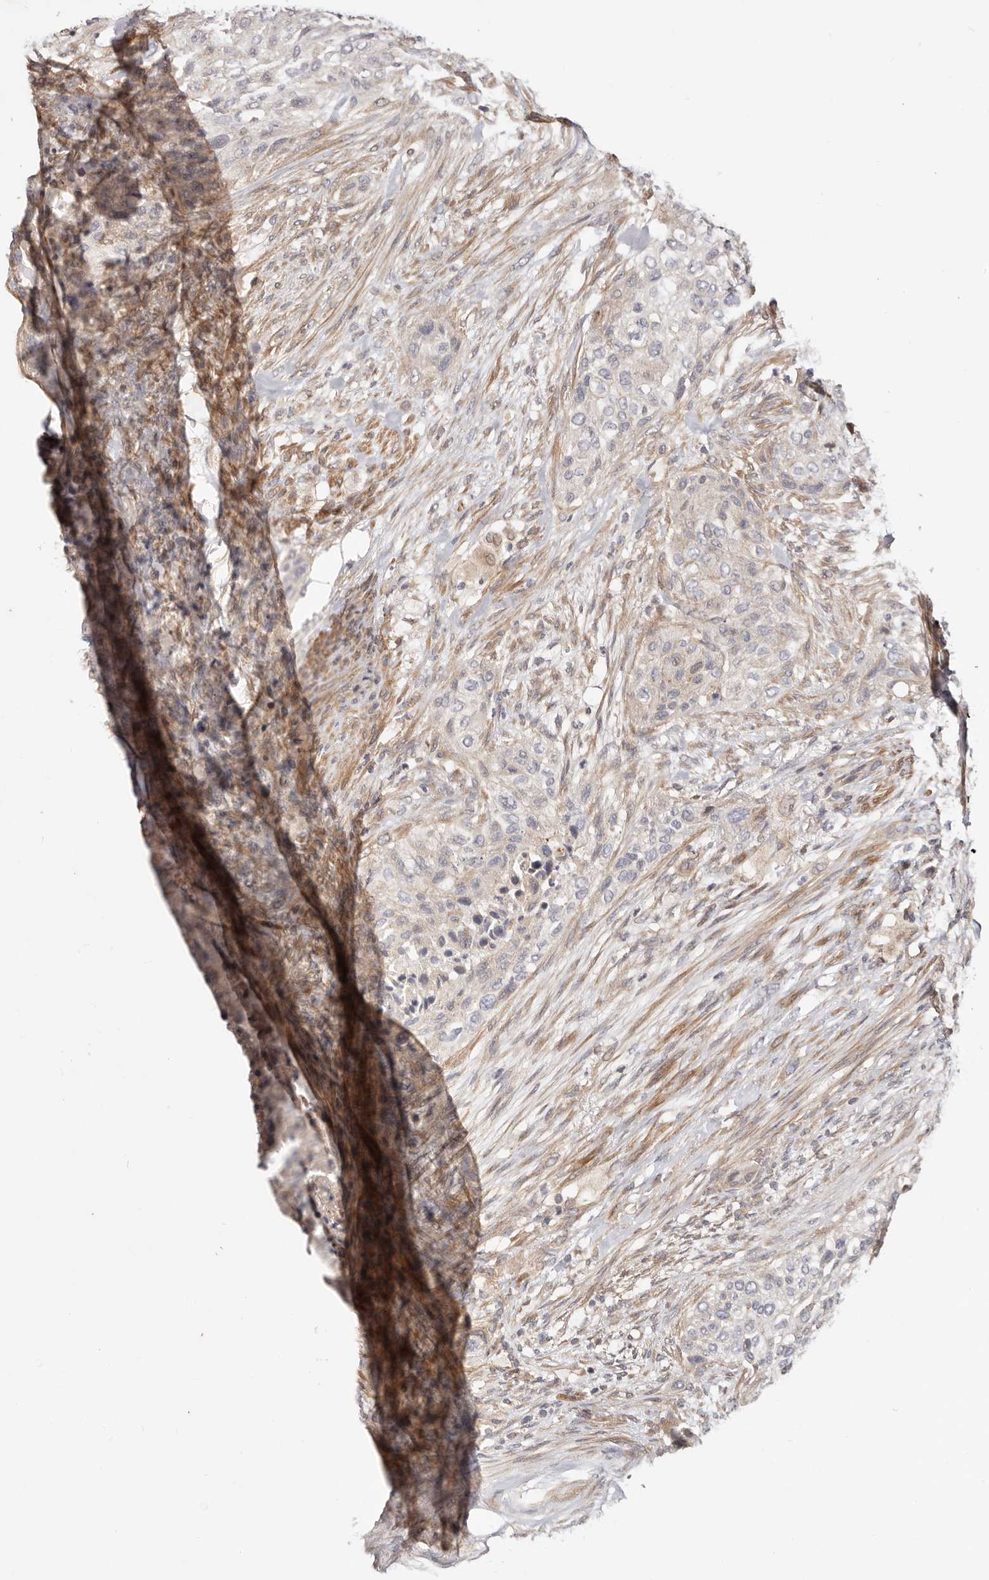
{"staining": {"intensity": "negative", "quantity": "none", "location": "none"}, "tissue": "urothelial cancer", "cell_type": "Tumor cells", "image_type": "cancer", "snomed": [{"axis": "morphology", "description": "Urothelial carcinoma, High grade"}, {"axis": "topography", "description": "Urinary bladder"}], "caption": "Tumor cells are negative for brown protein staining in urothelial cancer.", "gene": "MACF1", "patient": {"sex": "male", "age": 35}}